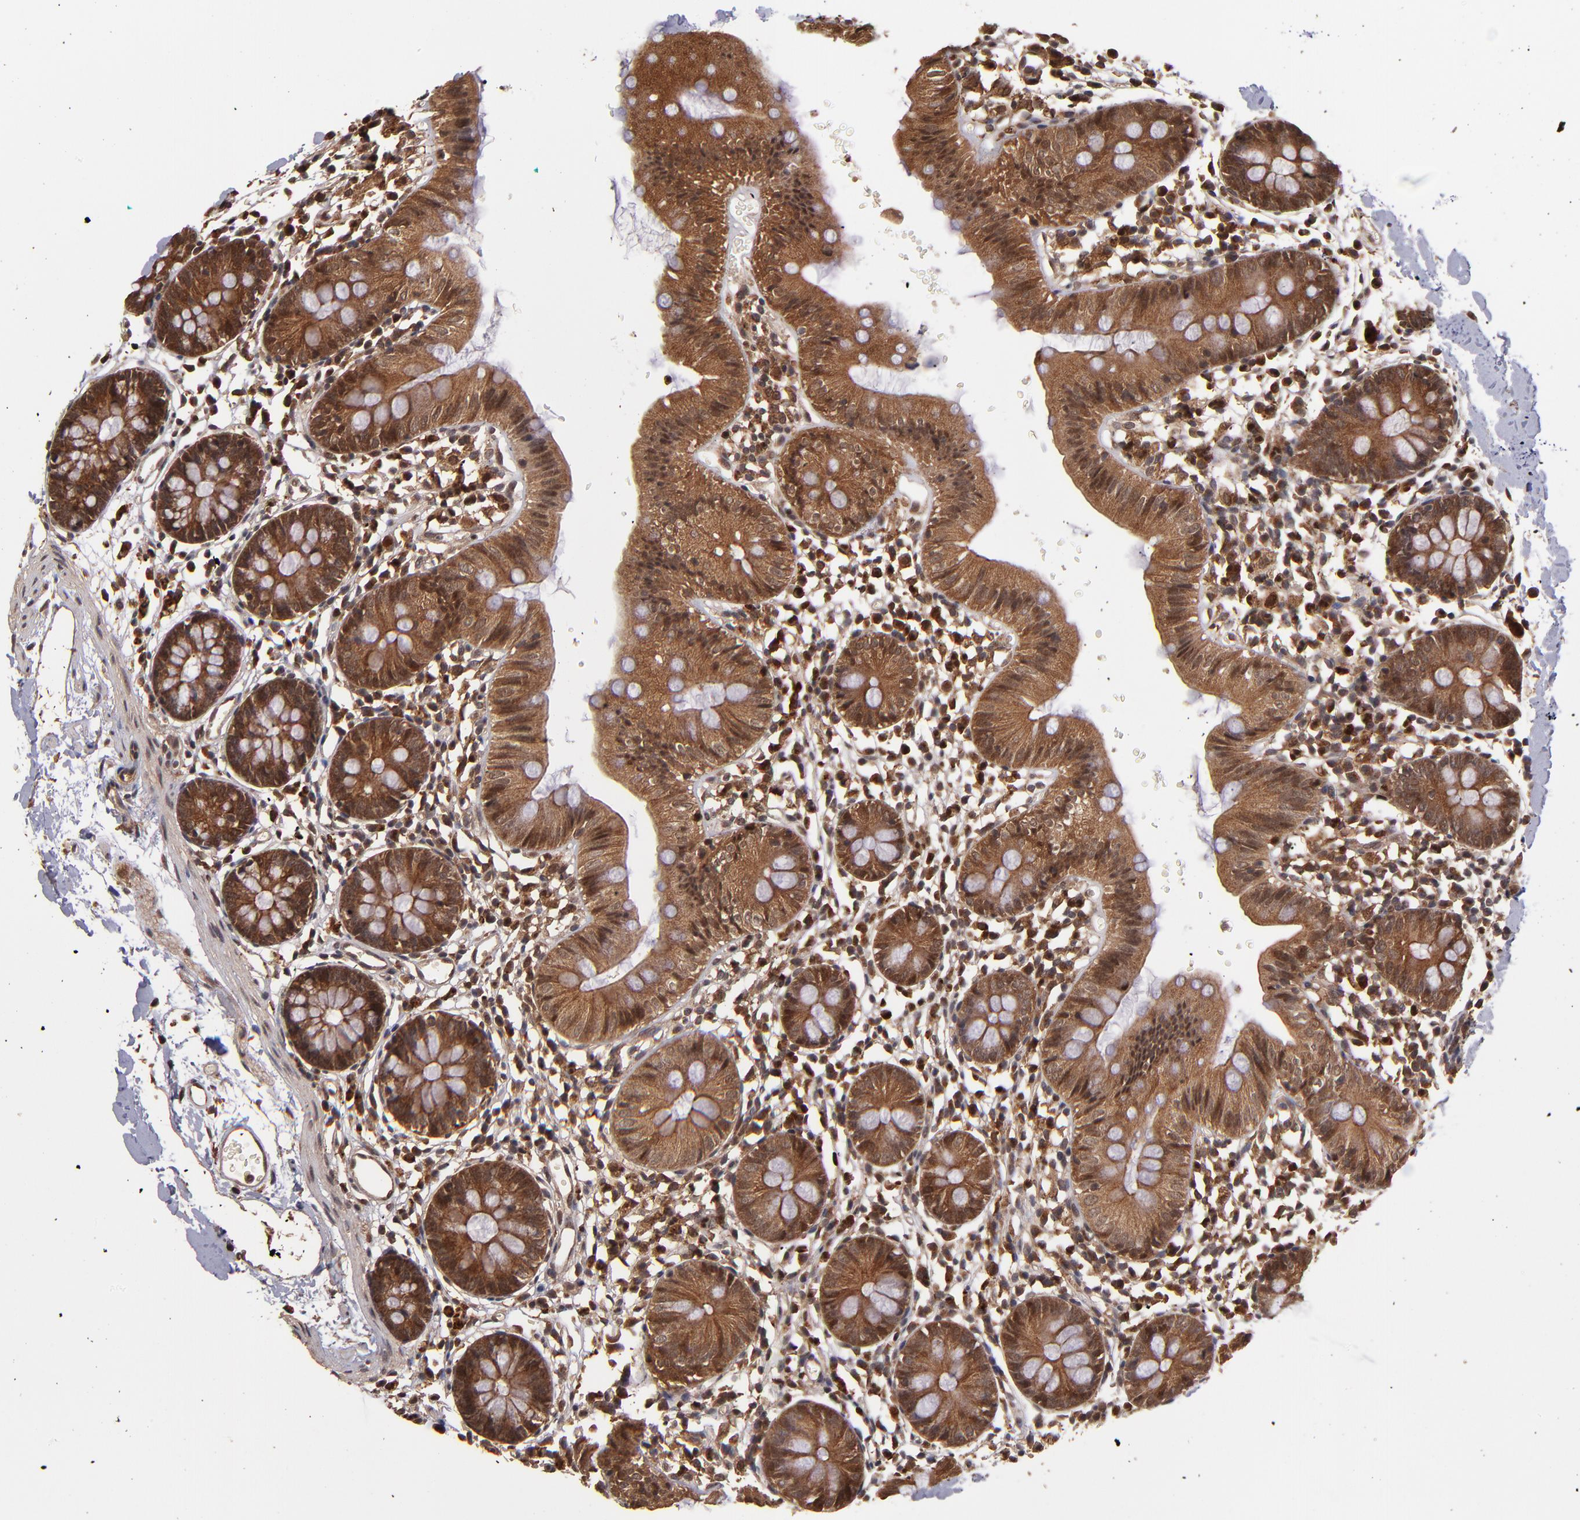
{"staining": {"intensity": "moderate", "quantity": ">75%", "location": "cytoplasmic/membranous"}, "tissue": "colon", "cell_type": "Endothelial cells", "image_type": "normal", "snomed": [{"axis": "morphology", "description": "Normal tissue, NOS"}, {"axis": "topography", "description": "Colon"}], "caption": "High-power microscopy captured an IHC micrograph of benign colon, revealing moderate cytoplasmic/membranous positivity in approximately >75% of endothelial cells.", "gene": "NFE2L2", "patient": {"sex": "male", "age": 14}}